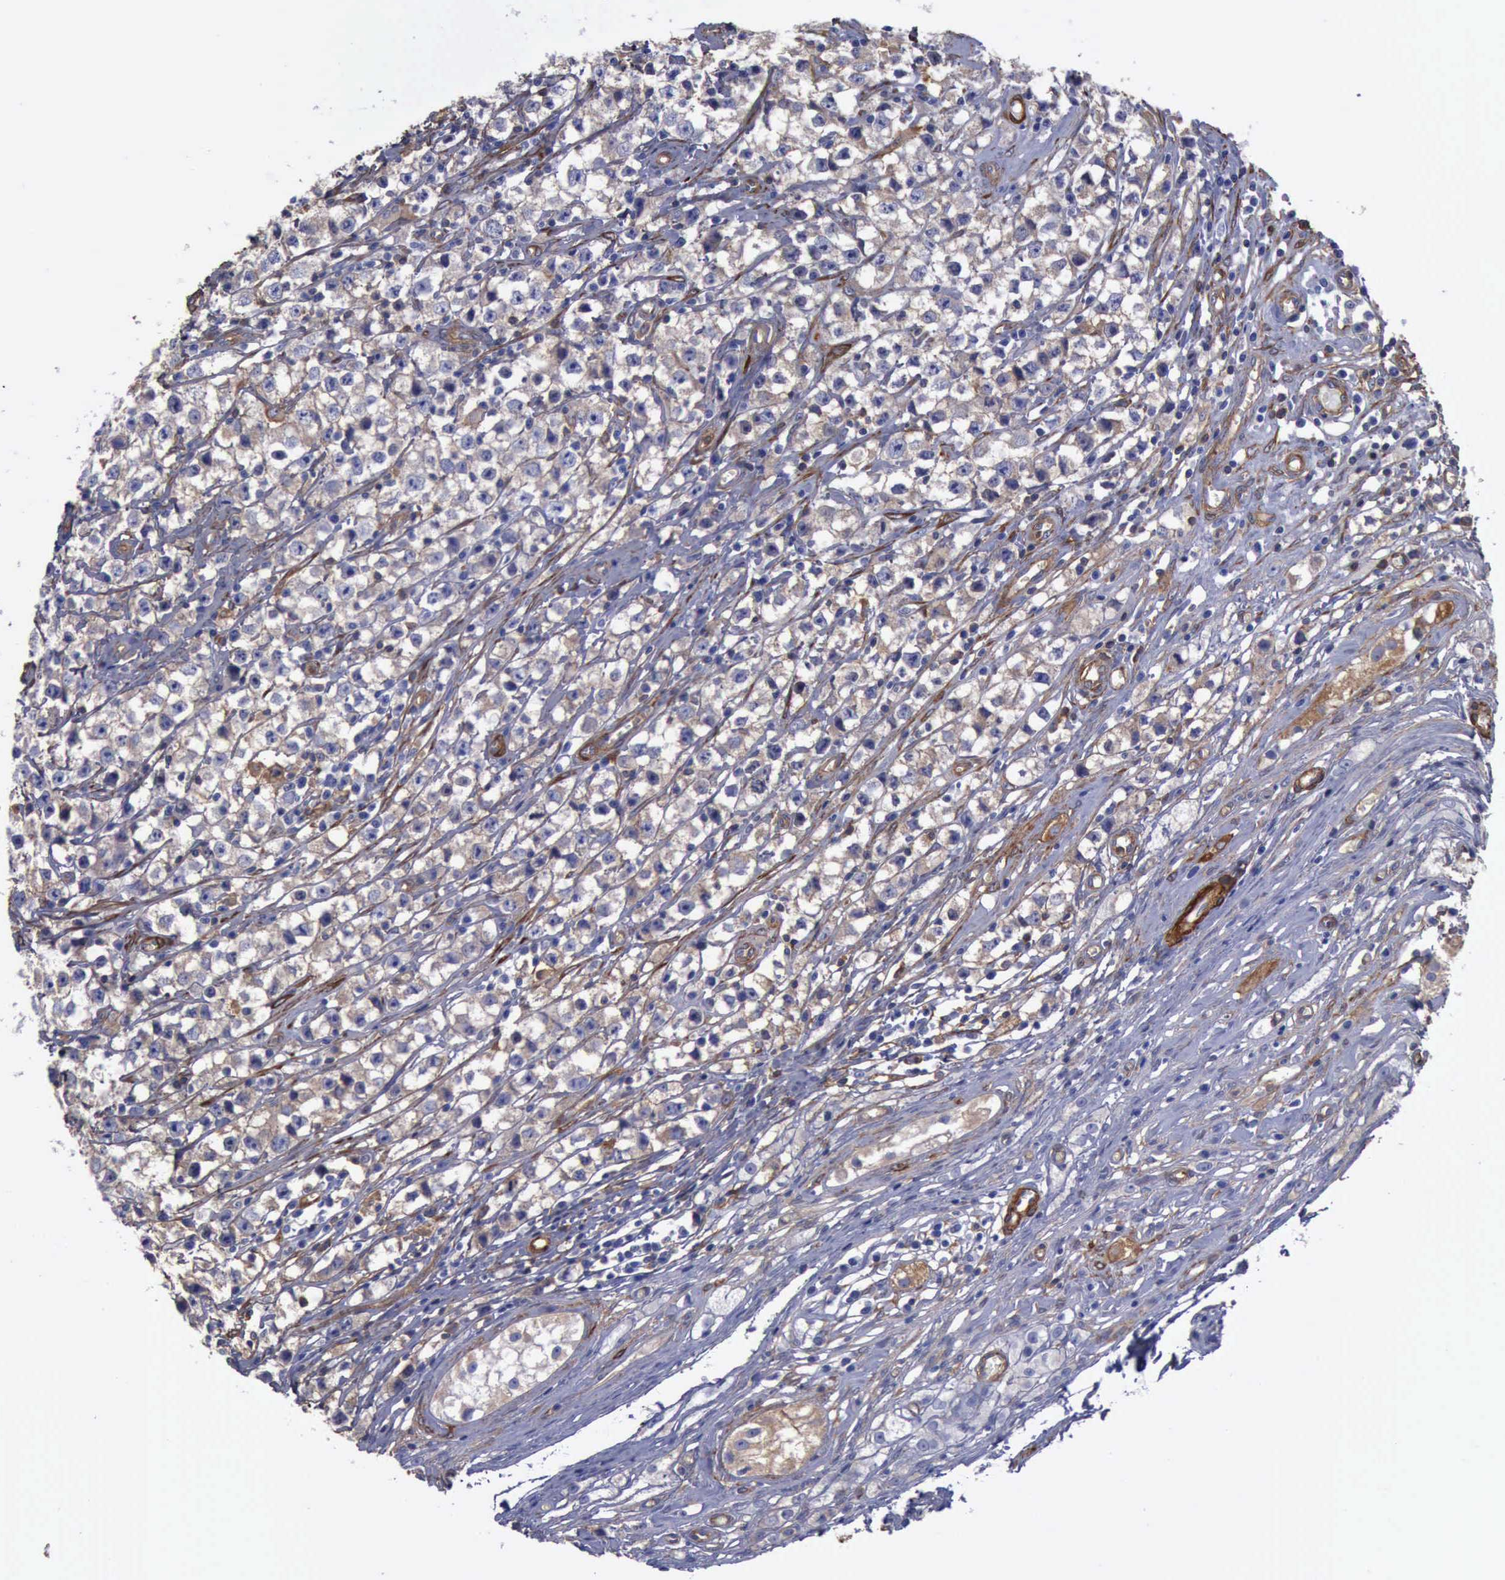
{"staining": {"intensity": "weak", "quantity": "25%-75%", "location": "cytoplasmic/membranous"}, "tissue": "testis cancer", "cell_type": "Tumor cells", "image_type": "cancer", "snomed": [{"axis": "morphology", "description": "Seminoma, NOS"}, {"axis": "topography", "description": "Testis"}], "caption": "Immunohistochemical staining of testis cancer (seminoma) demonstrates low levels of weak cytoplasmic/membranous expression in about 25%-75% of tumor cells.", "gene": "FLNA", "patient": {"sex": "male", "age": 35}}